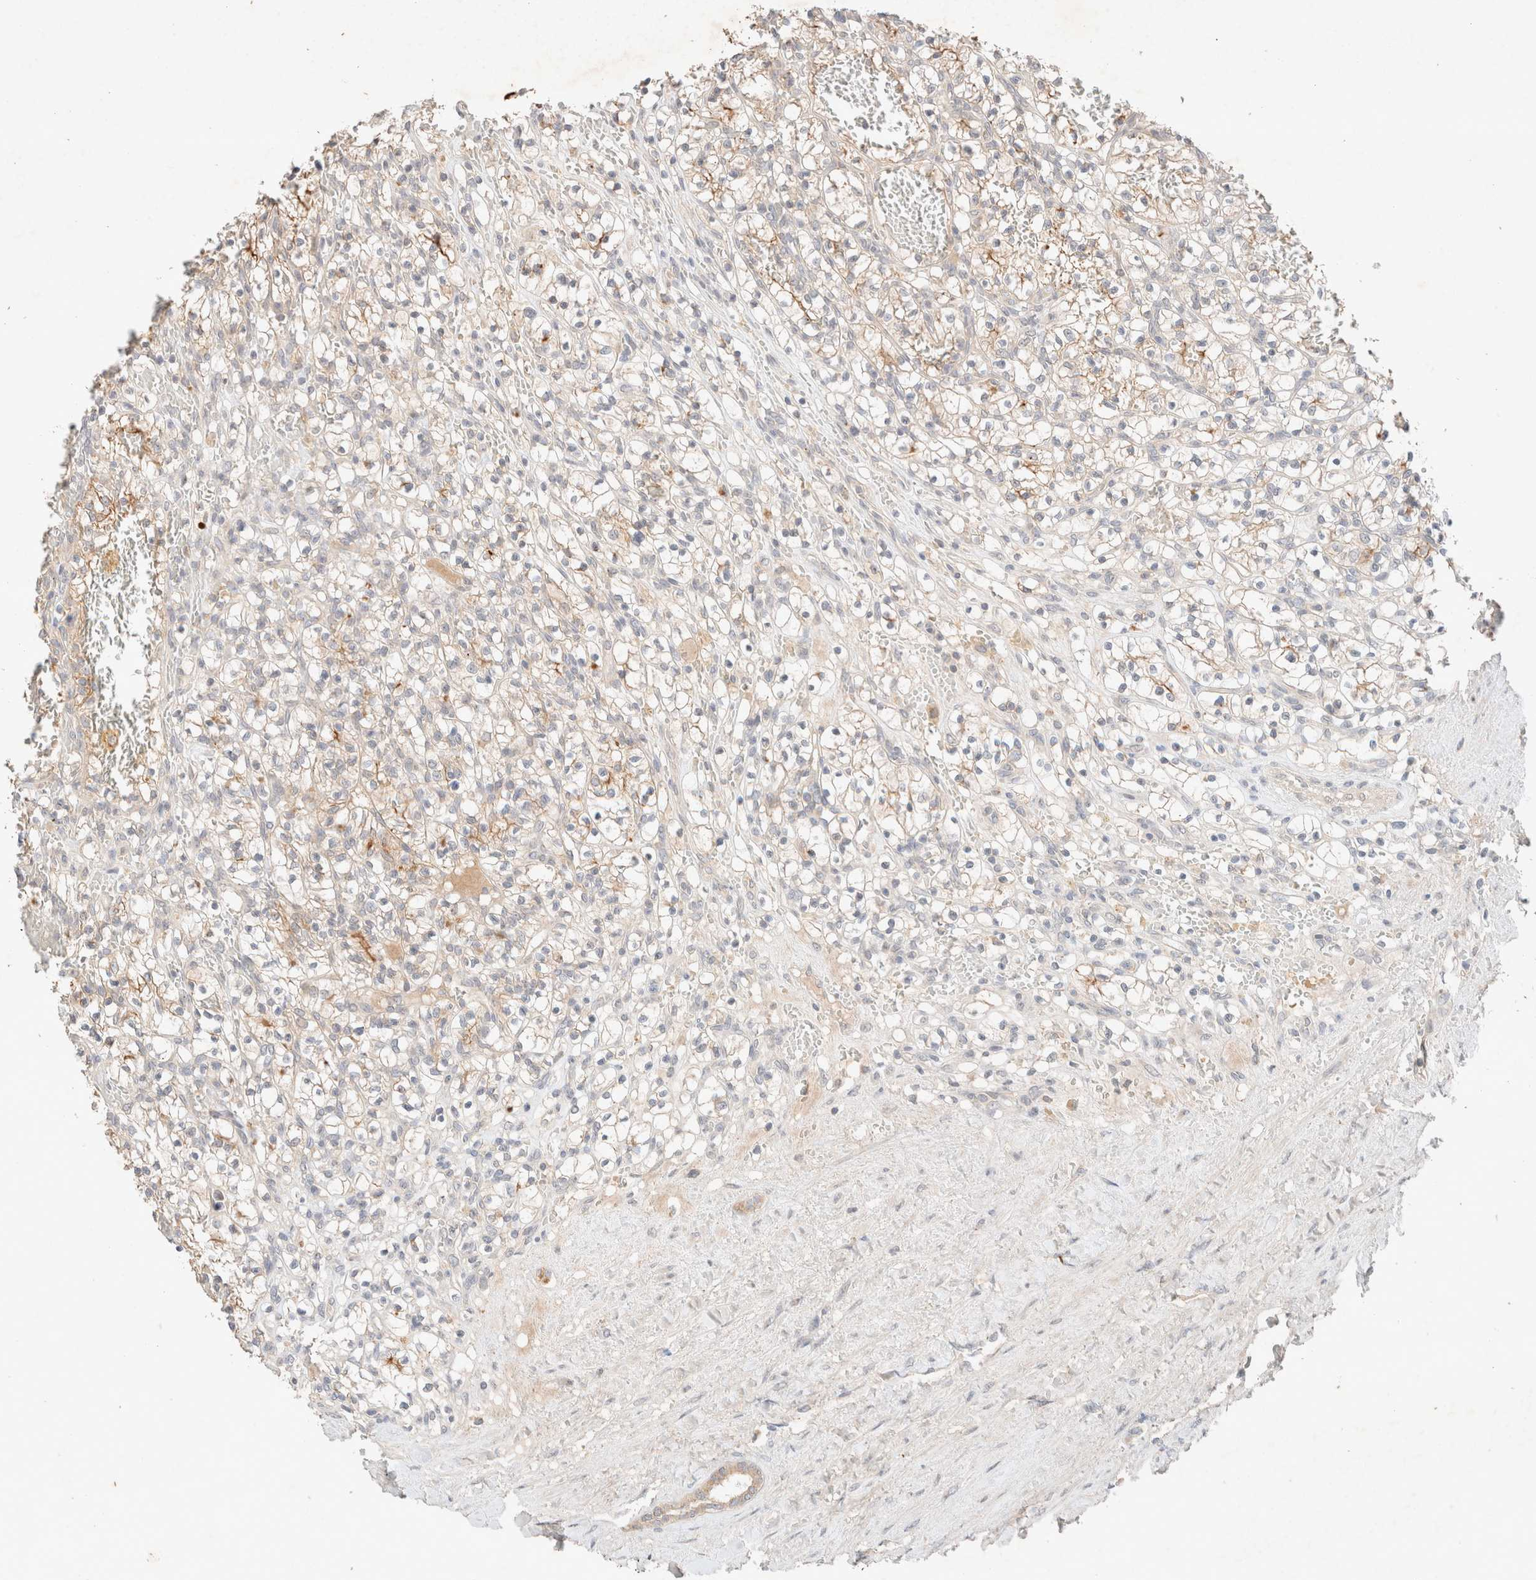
{"staining": {"intensity": "weak", "quantity": "25%-75%", "location": "cytoplasmic/membranous"}, "tissue": "renal cancer", "cell_type": "Tumor cells", "image_type": "cancer", "snomed": [{"axis": "morphology", "description": "Adenocarcinoma, NOS"}, {"axis": "topography", "description": "Kidney"}], "caption": "Renal cancer stained for a protein (brown) reveals weak cytoplasmic/membranous positive positivity in about 25%-75% of tumor cells.", "gene": "SARM1", "patient": {"sex": "female", "age": 57}}